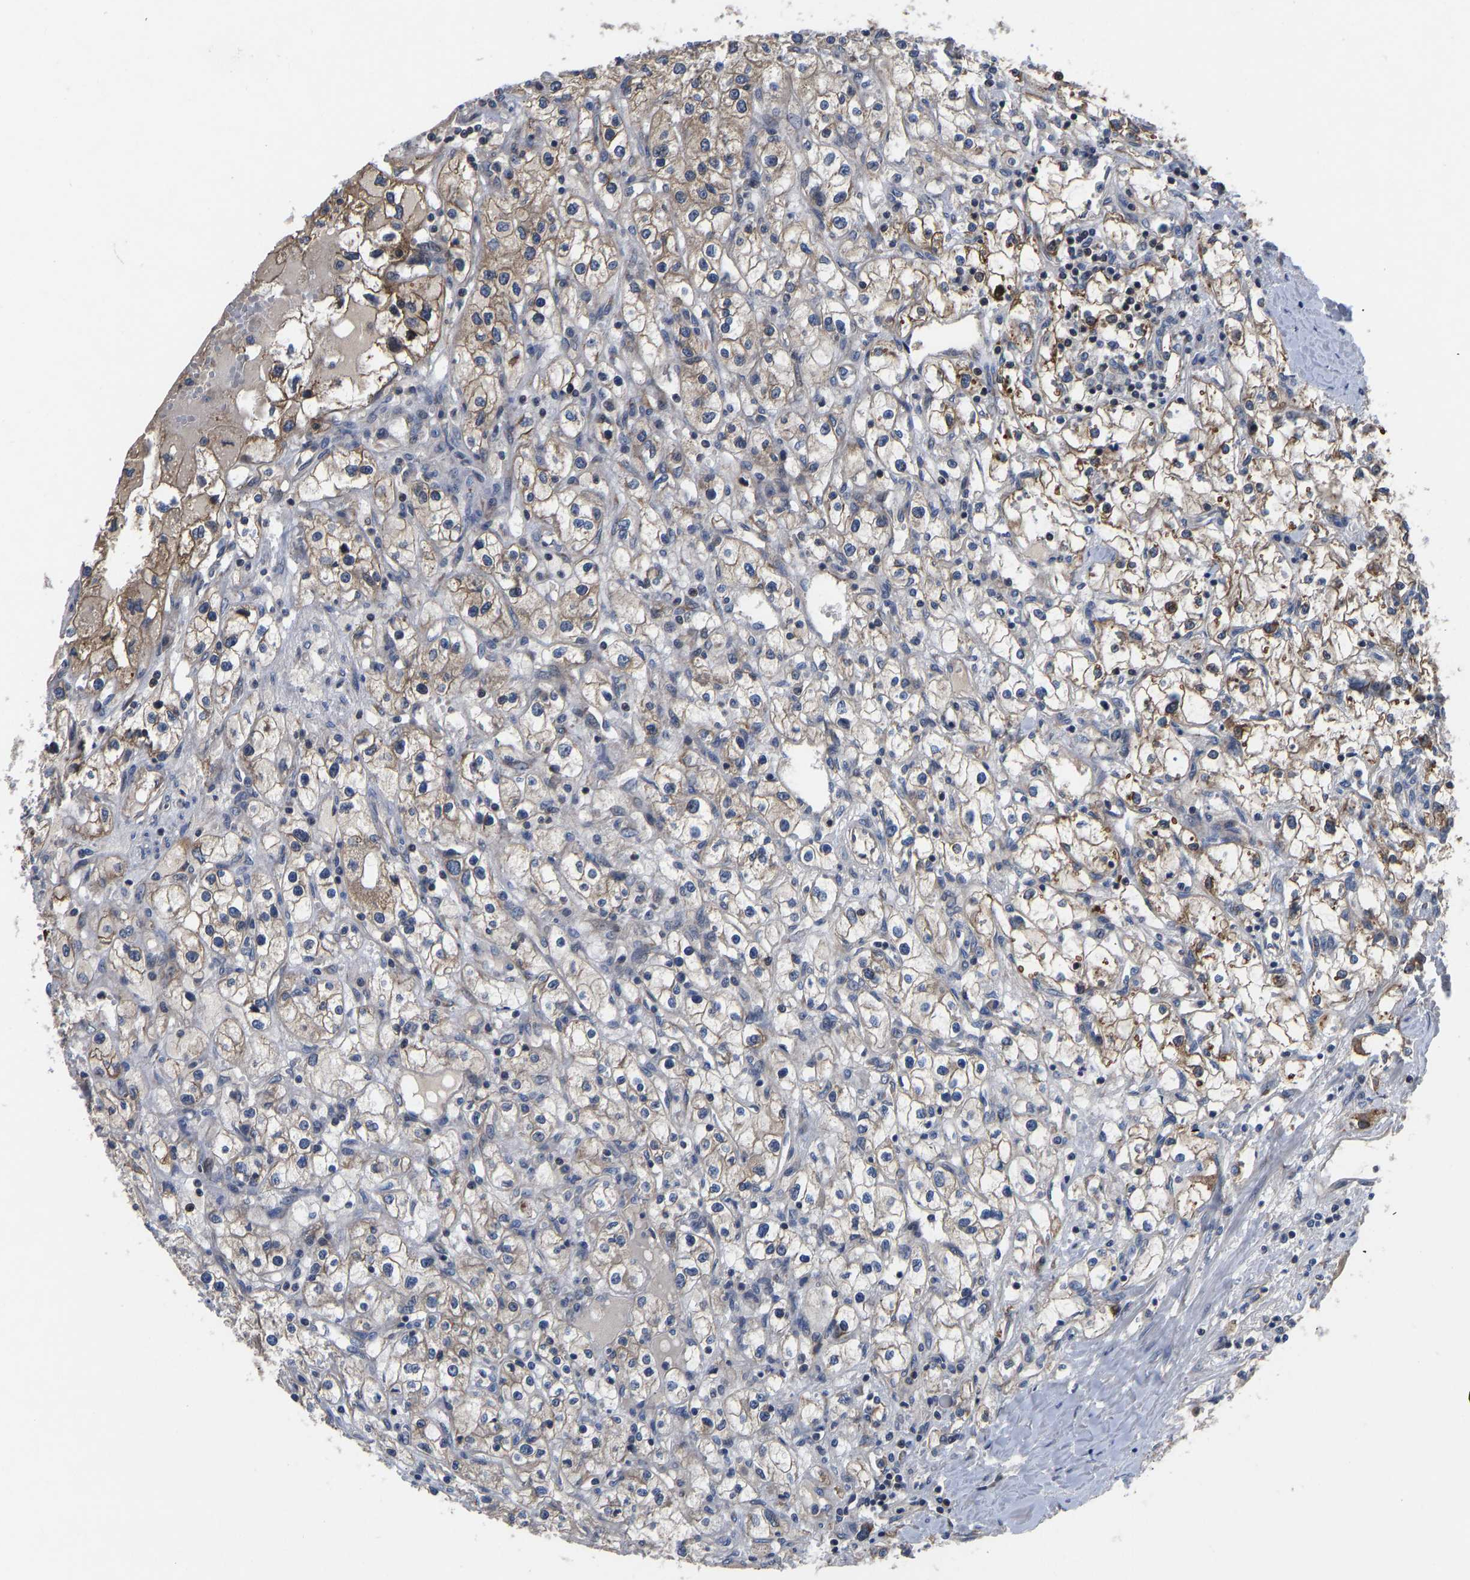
{"staining": {"intensity": "moderate", "quantity": "<25%", "location": "cytoplasmic/membranous"}, "tissue": "renal cancer", "cell_type": "Tumor cells", "image_type": "cancer", "snomed": [{"axis": "morphology", "description": "Adenocarcinoma, NOS"}, {"axis": "topography", "description": "Kidney"}], "caption": "IHC image of adenocarcinoma (renal) stained for a protein (brown), which reveals low levels of moderate cytoplasmic/membranous positivity in approximately <25% of tumor cells.", "gene": "FRRS1", "patient": {"sex": "male", "age": 56}}